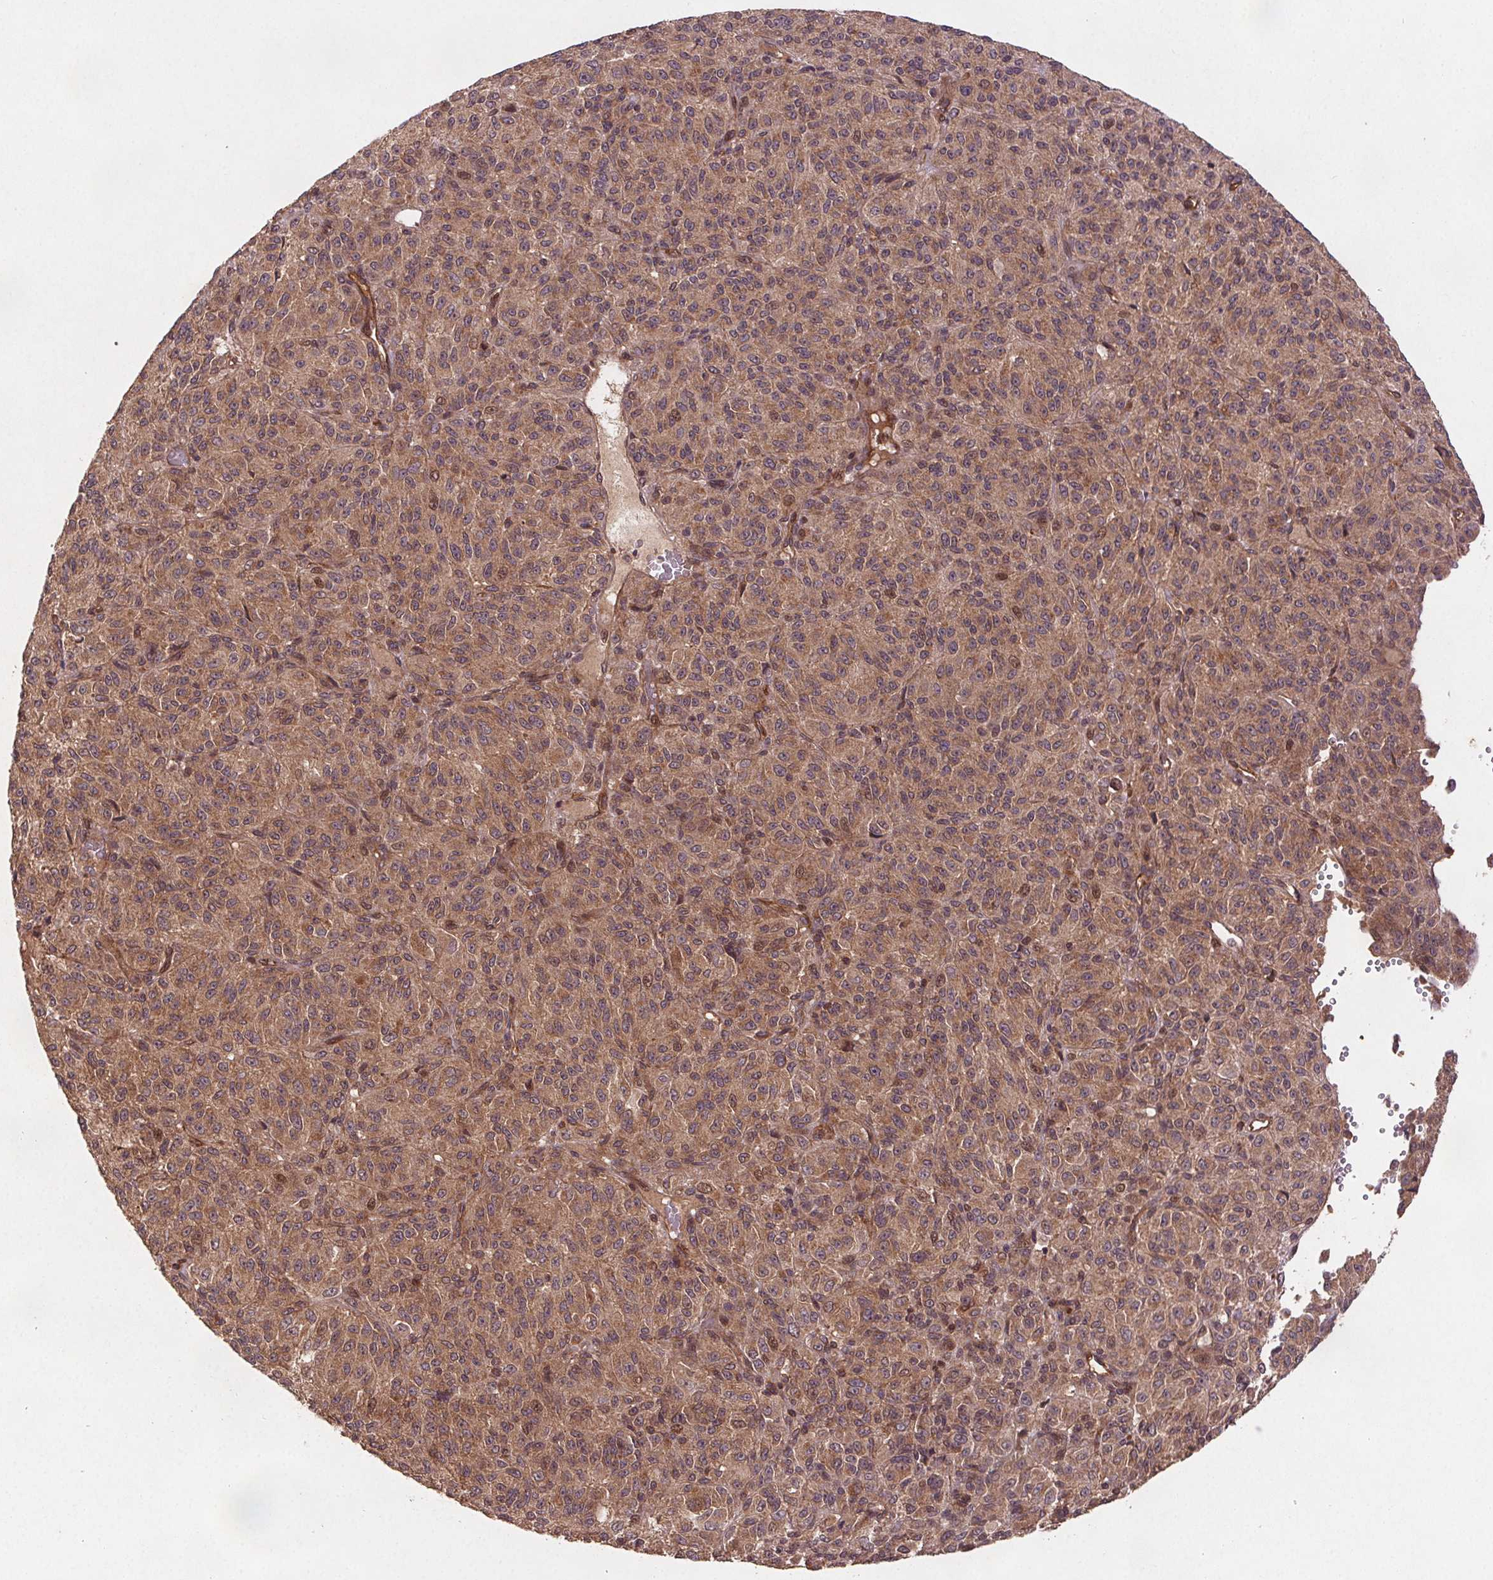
{"staining": {"intensity": "moderate", "quantity": ">75%", "location": "cytoplasmic/membranous,nuclear"}, "tissue": "melanoma", "cell_type": "Tumor cells", "image_type": "cancer", "snomed": [{"axis": "morphology", "description": "Malignant melanoma, Metastatic site"}, {"axis": "topography", "description": "Brain"}], "caption": "A histopathology image of human malignant melanoma (metastatic site) stained for a protein displays moderate cytoplasmic/membranous and nuclear brown staining in tumor cells.", "gene": "SEC14L2", "patient": {"sex": "female", "age": 56}}